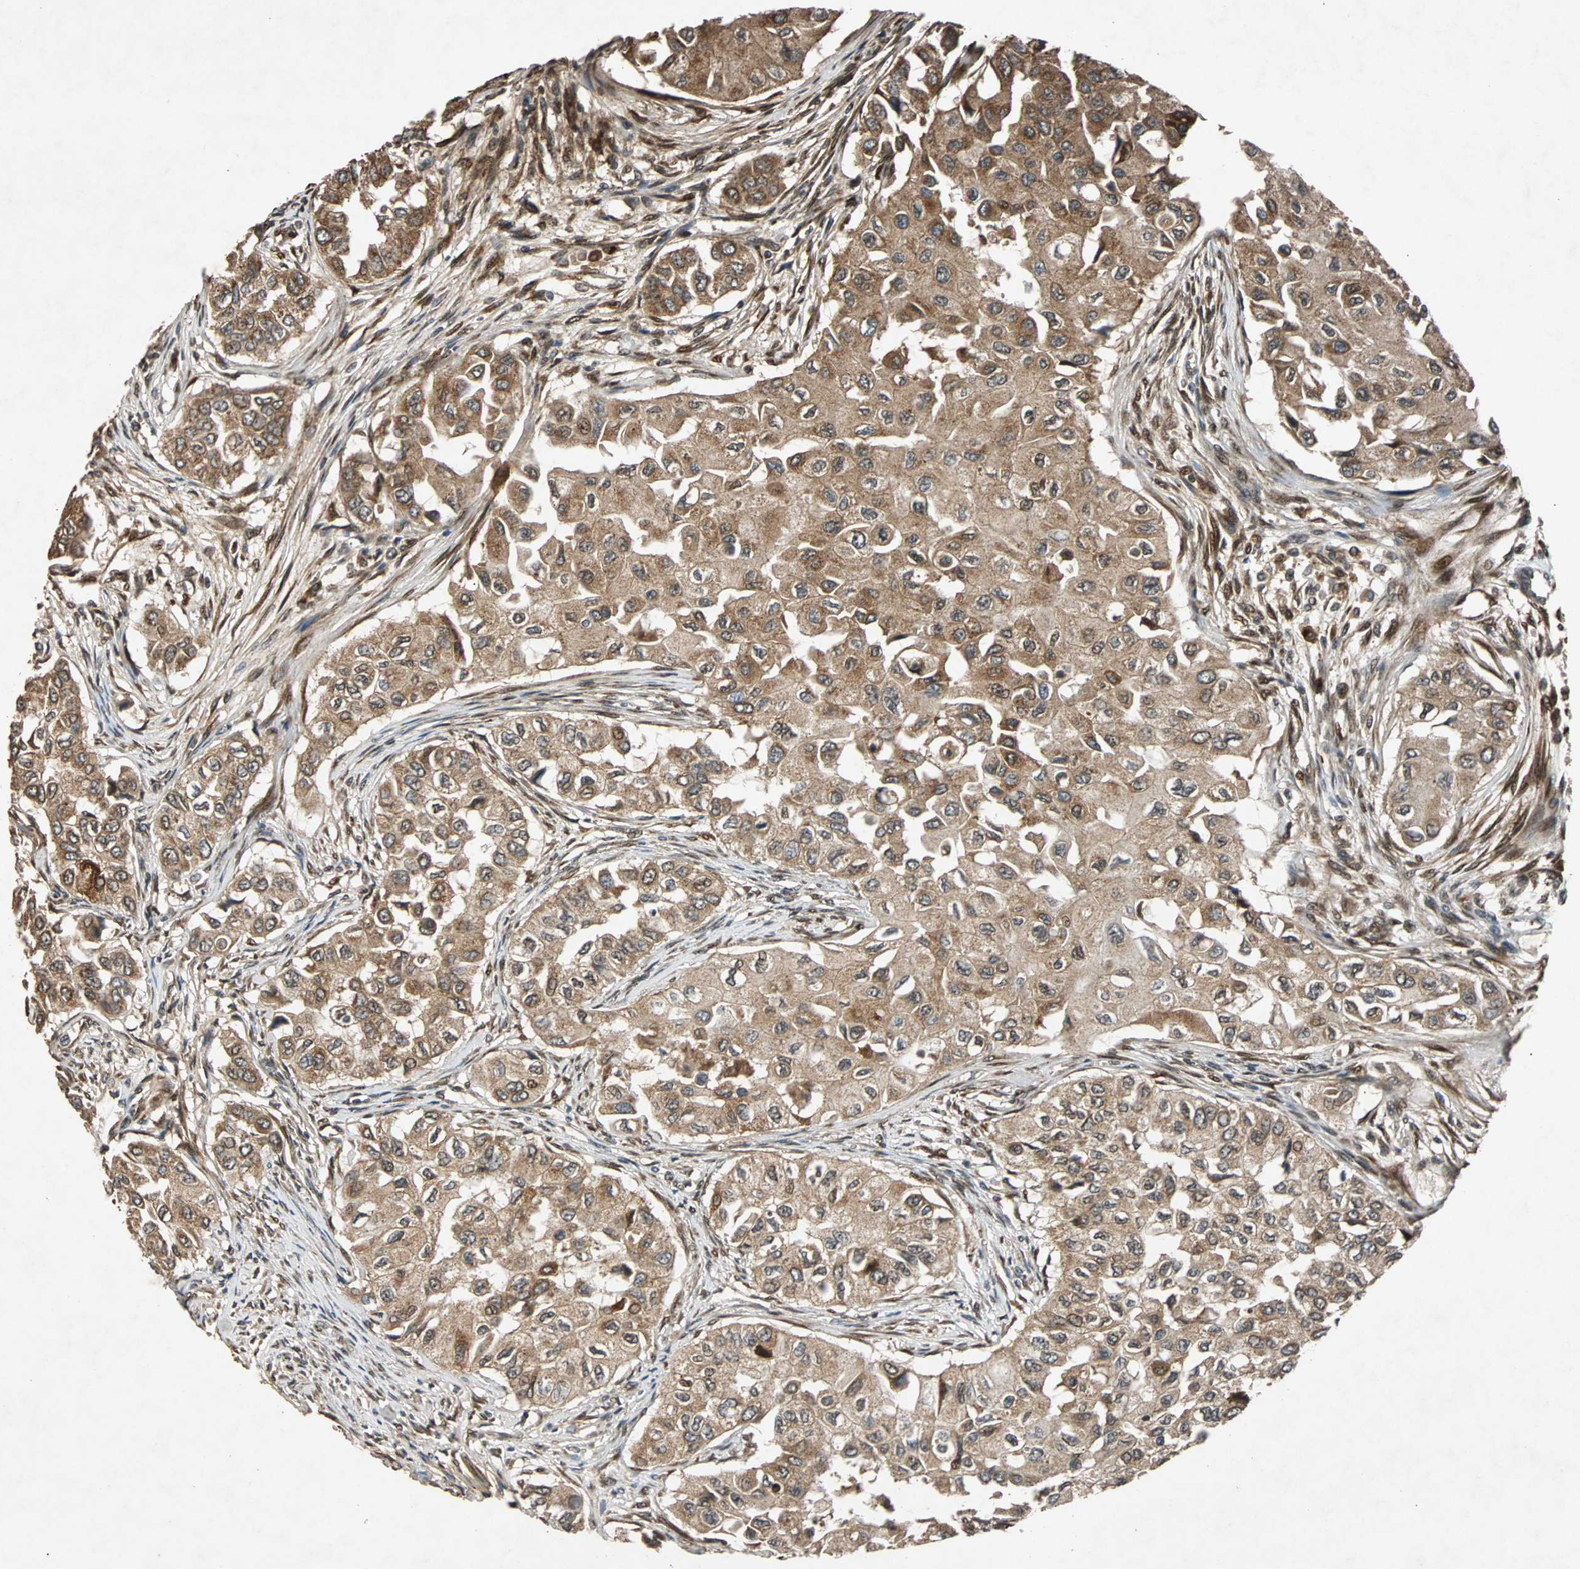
{"staining": {"intensity": "moderate", "quantity": ">75%", "location": "cytoplasmic/membranous,nuclear"}, "tissue": "breast cancer", "cell_type": "Tumor cells", "image_type": "cancer", "snomed": [{"axis": "morphology", "description": "Normal tissue, NOS"}, {"axis": "morphology", "description": "Duct carcinoma"}, {"axis": "topography", "description": "Breast"}], "caption": "IHC (DAB (3,3'-diaminobenzidine)) staining of breast cancer (intraductal carcinoma) shows moderate cytoplasmic/membranous and nuclear protein staining in about >75% of tumor cells. (DAB (3,3'-diaminobenzidine) IHC, brown staining for protein, blue staining for nuclei).", "gene": "USP31", "patient": {"sex": "female", "age": 49}}